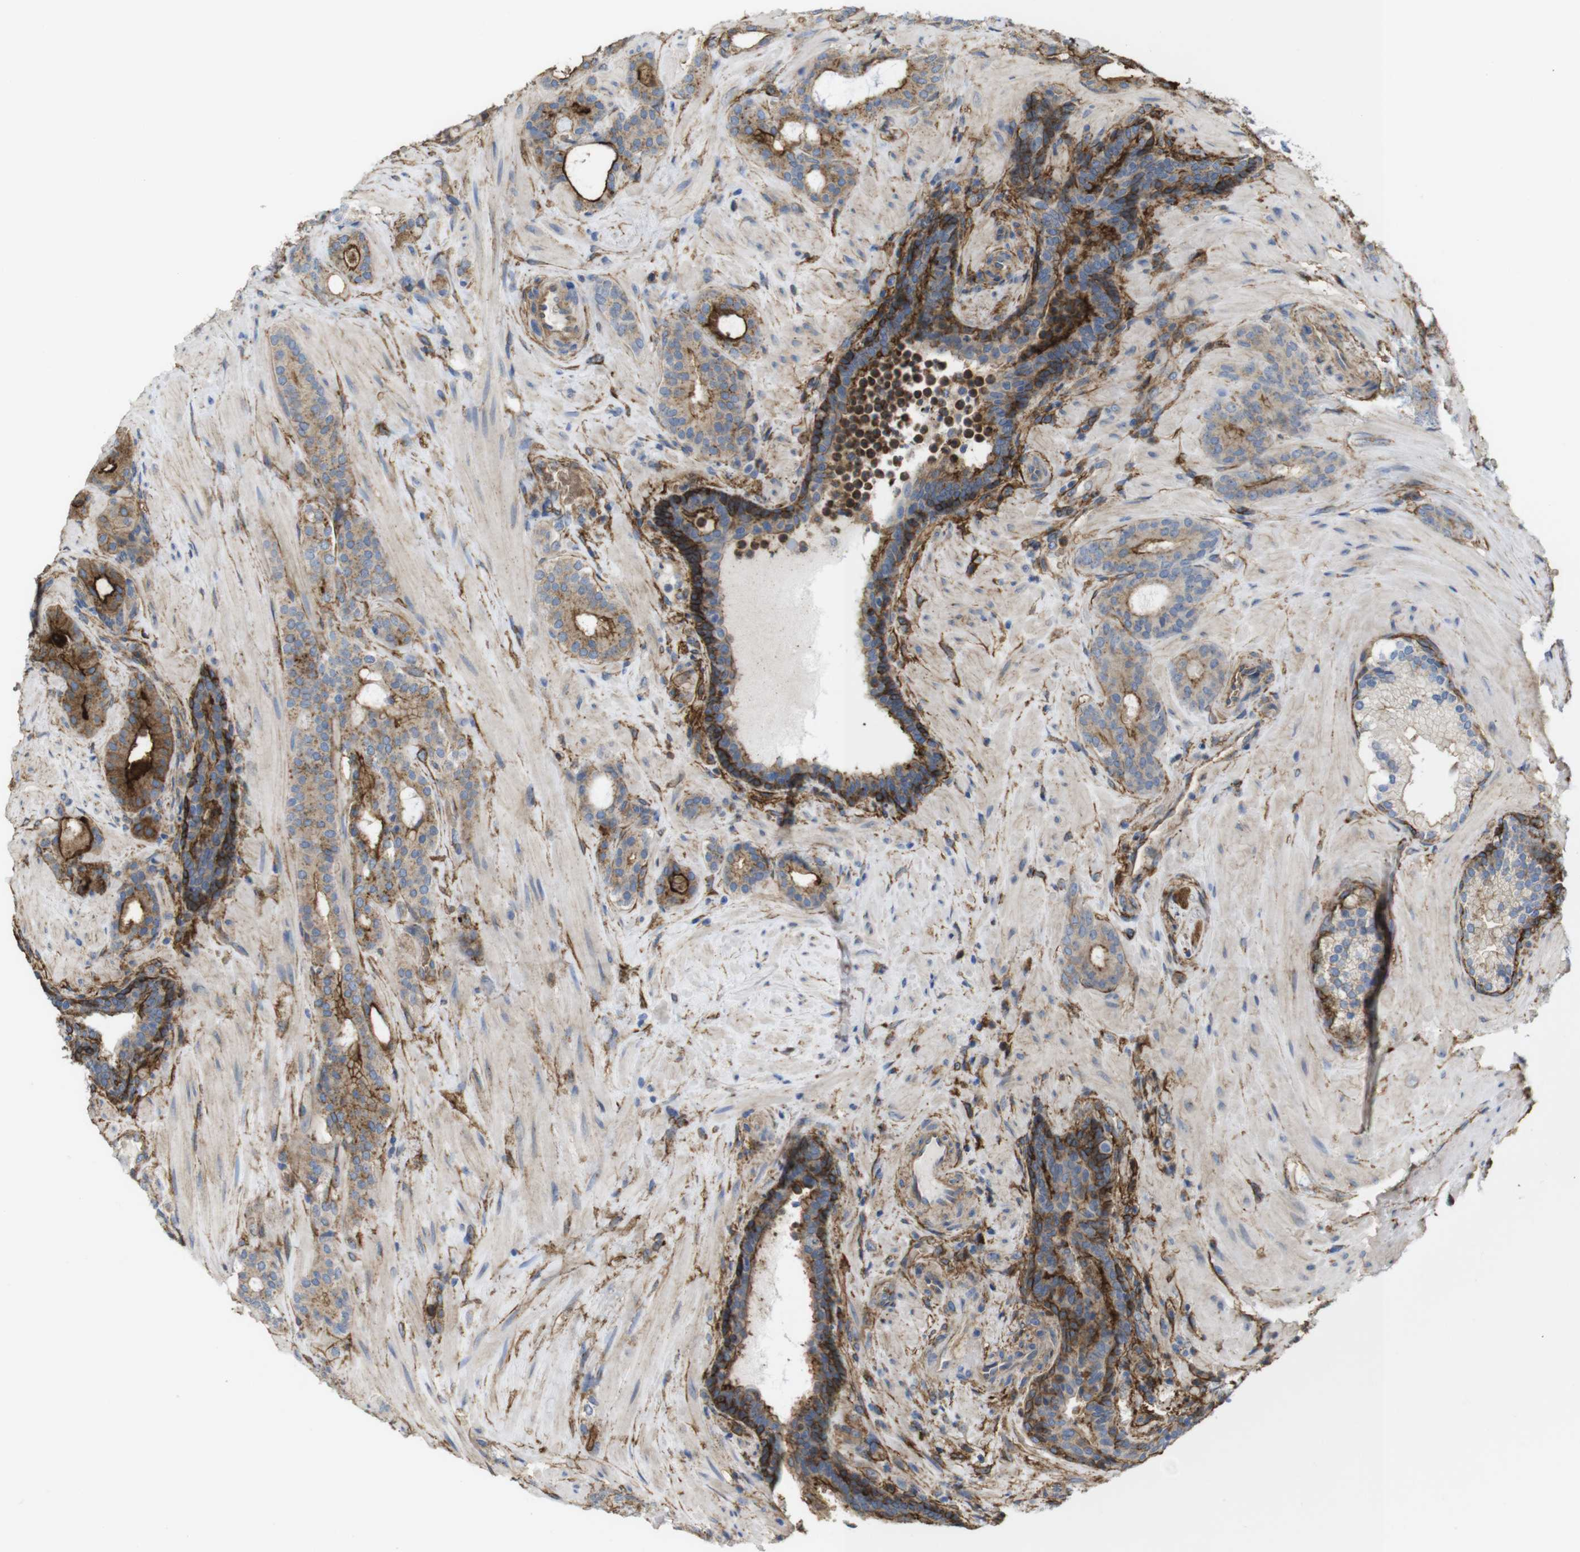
{"staining": {"intensity": "strong", "quantity": "25%-75%", "location": "cytoplasmic/membranous"}, "tissue": "prostate cancer", "cell_type": "Tumor cells", "image_type": "cancer", "snomed": [{"axis": "morphology", "description": "Adenocarcinoma, Low grade"}, {"axis": "topography", "description": "Prostate"}], "caption": "Brown immunohistochemical staining in human adenocarcinoma (low-grade) (prostate) displays strong cytoplasmic/membranous positivity in about 25%-75% of tumor cells.", "gene": "CYBRD1", "patient": {"sex": "male", "age": 63}}